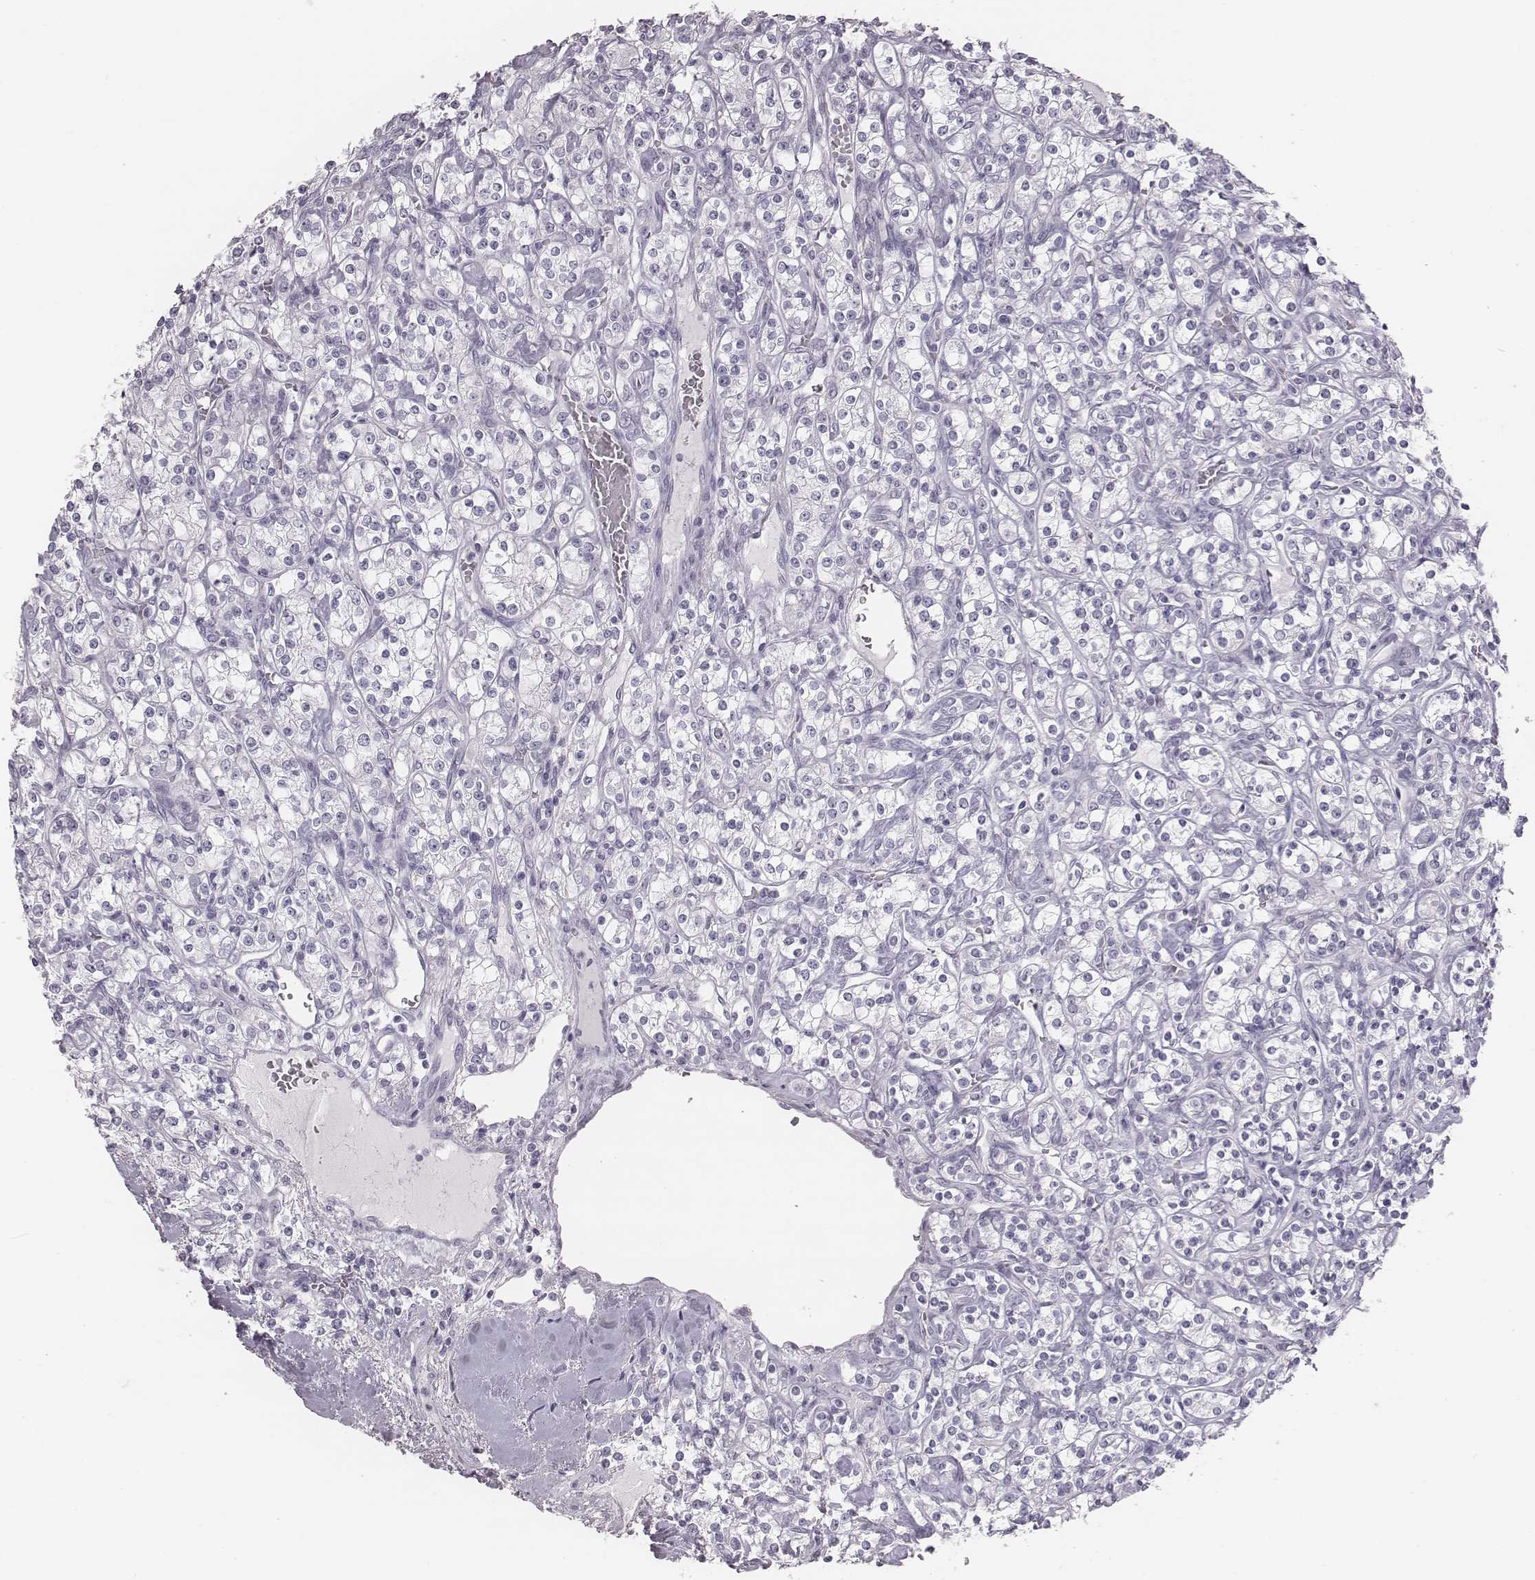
{"staining": {"intensity": "negative", "quantity": "none", "location": "none"}, "tissue": "renal cancer", "cell_type": "Tumor cells", "image_type": "cancer", "snomed": [{"axis": "morphology", "description": "Adenocarcinoma, NOS"}, {"axis": "topography", "description": "Kidney"}], "caption": "Renal cancer was stained to show a protein in brown. There is no significant expression in tumor cells.", "gene": "C6orf58", "patient": {"sex": "male", "age": 77}}